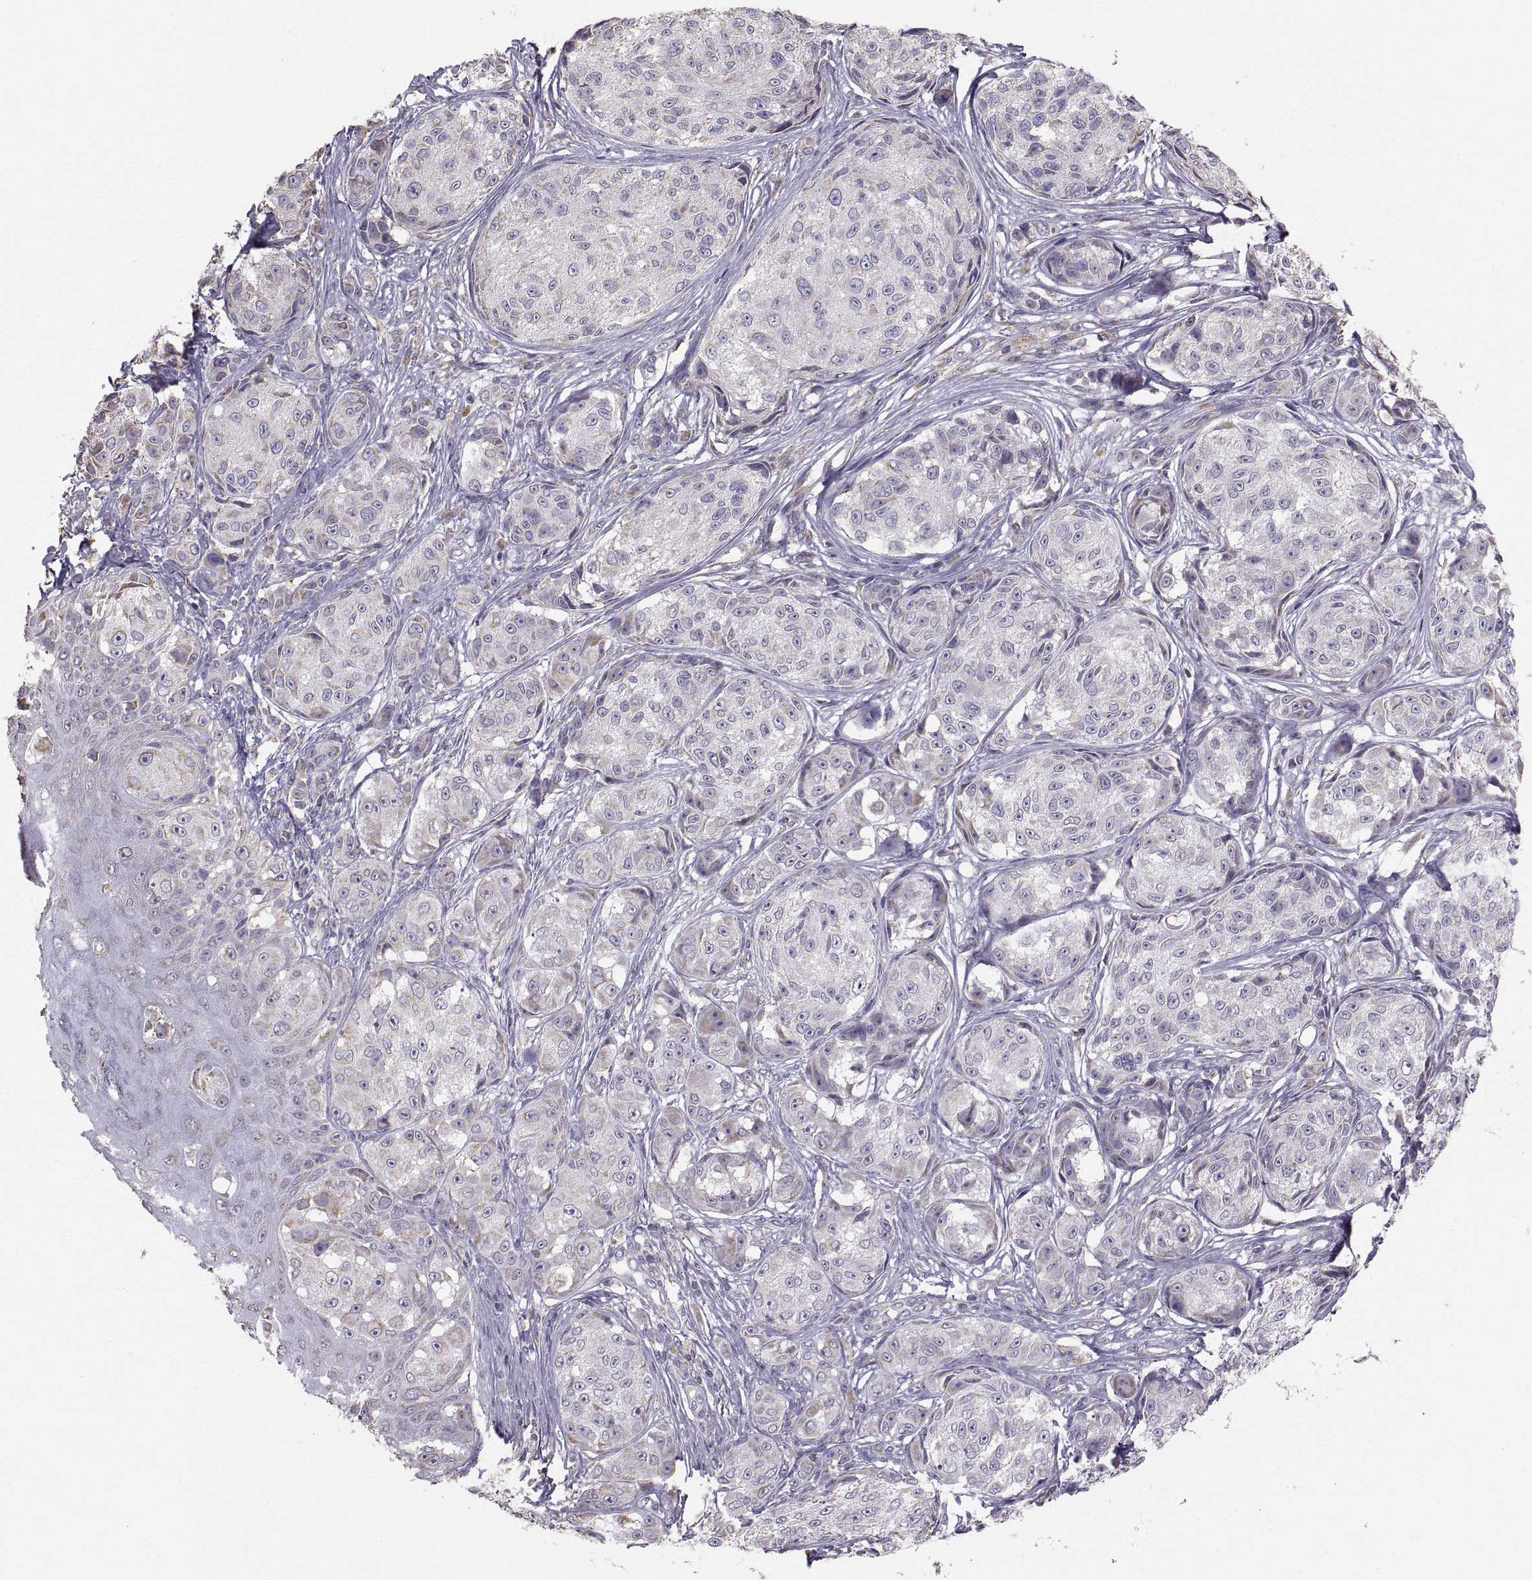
{"staining": {"intensity": "moderate", "quantity": "<25%", "location": "cytoplasmic/membranous"}, "tissue": "melanoma", "cell_type": "Tumor cells", "image_type": "cancer", "snomed": [{"axis": "morphology", "description": "Malignant melanoma, NOS"}, {"axis": "topography", "description": "Skin"}], "caption": "IHC histopathology image of neoplastic tissue: human melanoma stained using immunohistochemistry (IHC) reveals low levels of moderate protein expression localized specifically in the cytoplasmic/membranous of tumor cells, appearing as a cytoplasmic/membranous brown color.", "gene": "STMND1", "patient": {"sex": "male", "age": 61}}